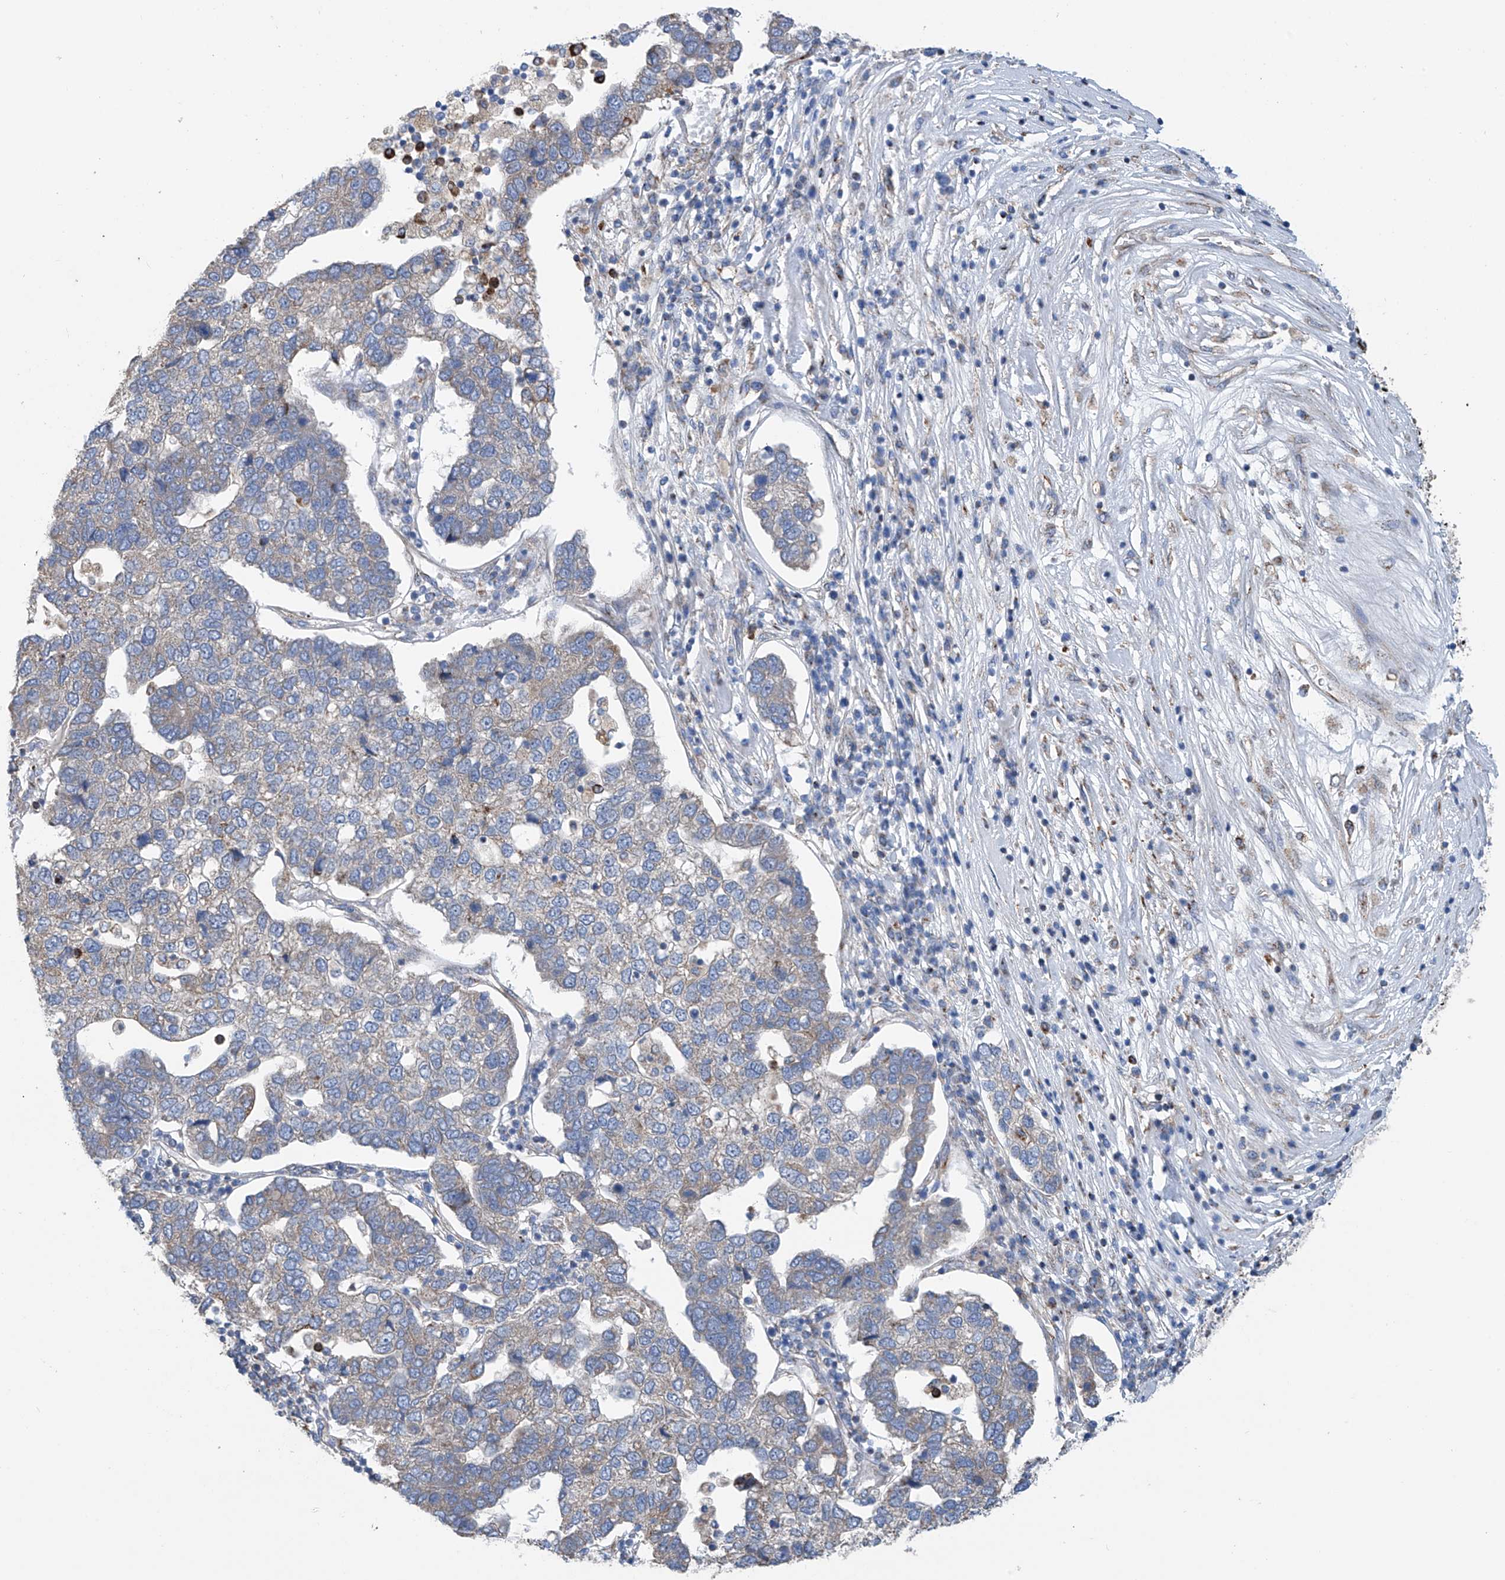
{"staining": {"intensity": "weak", "quantity": "<25%", "location": "cytoplasmic/membranous"}, "tissue": "pancreatic cancer", "cell_type": "Tumor cells", "image_type": "cancer", "snomed": [{"axis": "morphology", "description": "Adenocarcinoma, NOS"}, {"axis": "topography", "description": "Pancreas"}], "caption": "Image shows no significant protein expression in tumor cells of adenocarcinoma (pancreatic).", "gene": "EIF5B", "patient": {"sex": "female", "age": 61}}